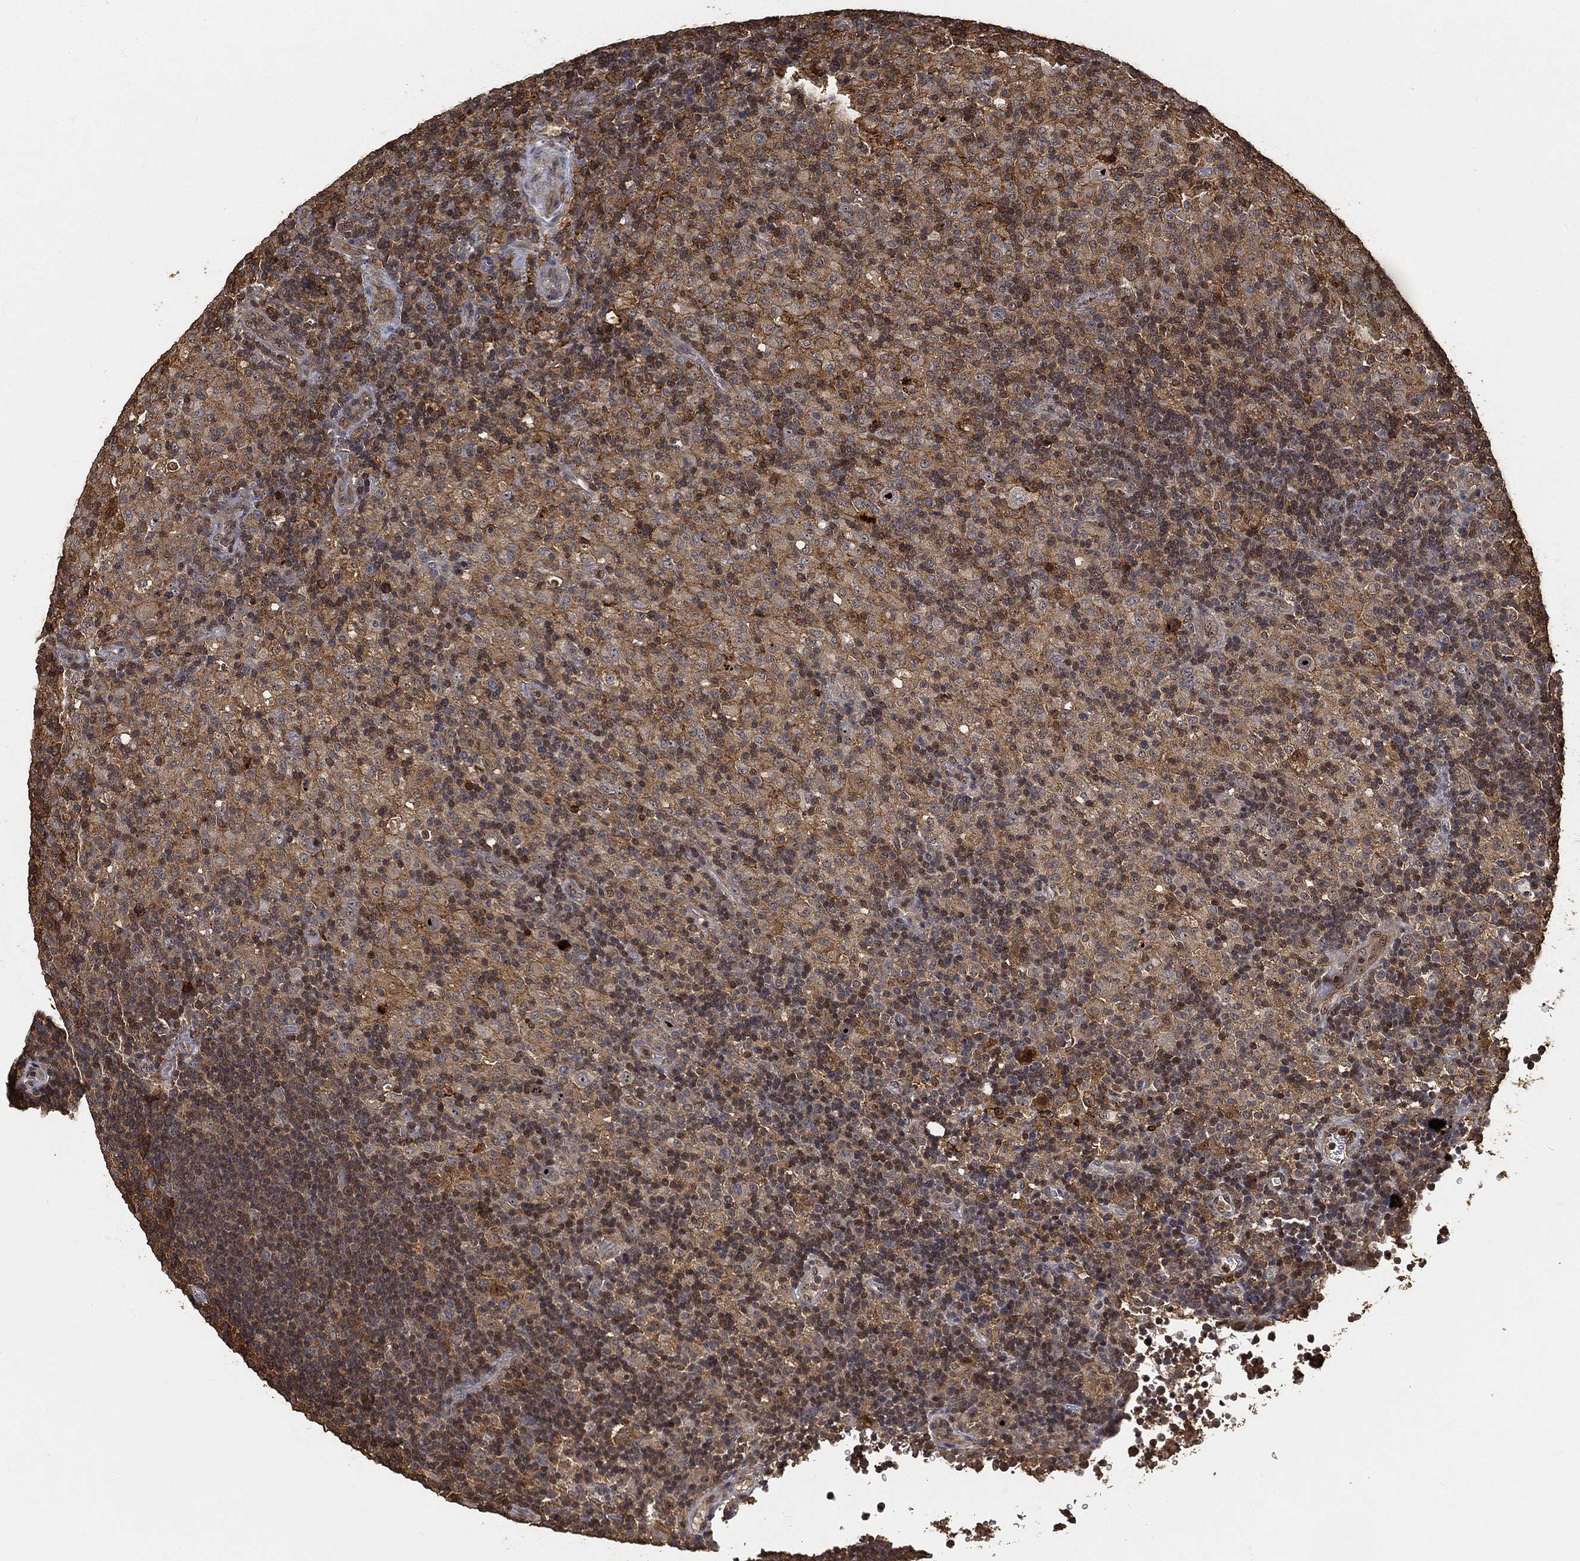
{"staining": {"intensity": "moderate", "quantity": ">75%", "location": "nuclear"}, "tissue": "lymphoma", "cell_type": "Tumor cells", "image_type": "cancer", "snomed": [{"axis": "morphology", "description": "Hodgkin's disease, NOS"}, {"axis": "topography", "description": "Lymph node"}], "caption": "Immunohistochemical staining of human lymphoma exhibits medium levels of moderate nuclear protein positivity in about >75% of tumor cells.", "gene": "CRYL1", "patient": {"sex": "male", "age": 70}}